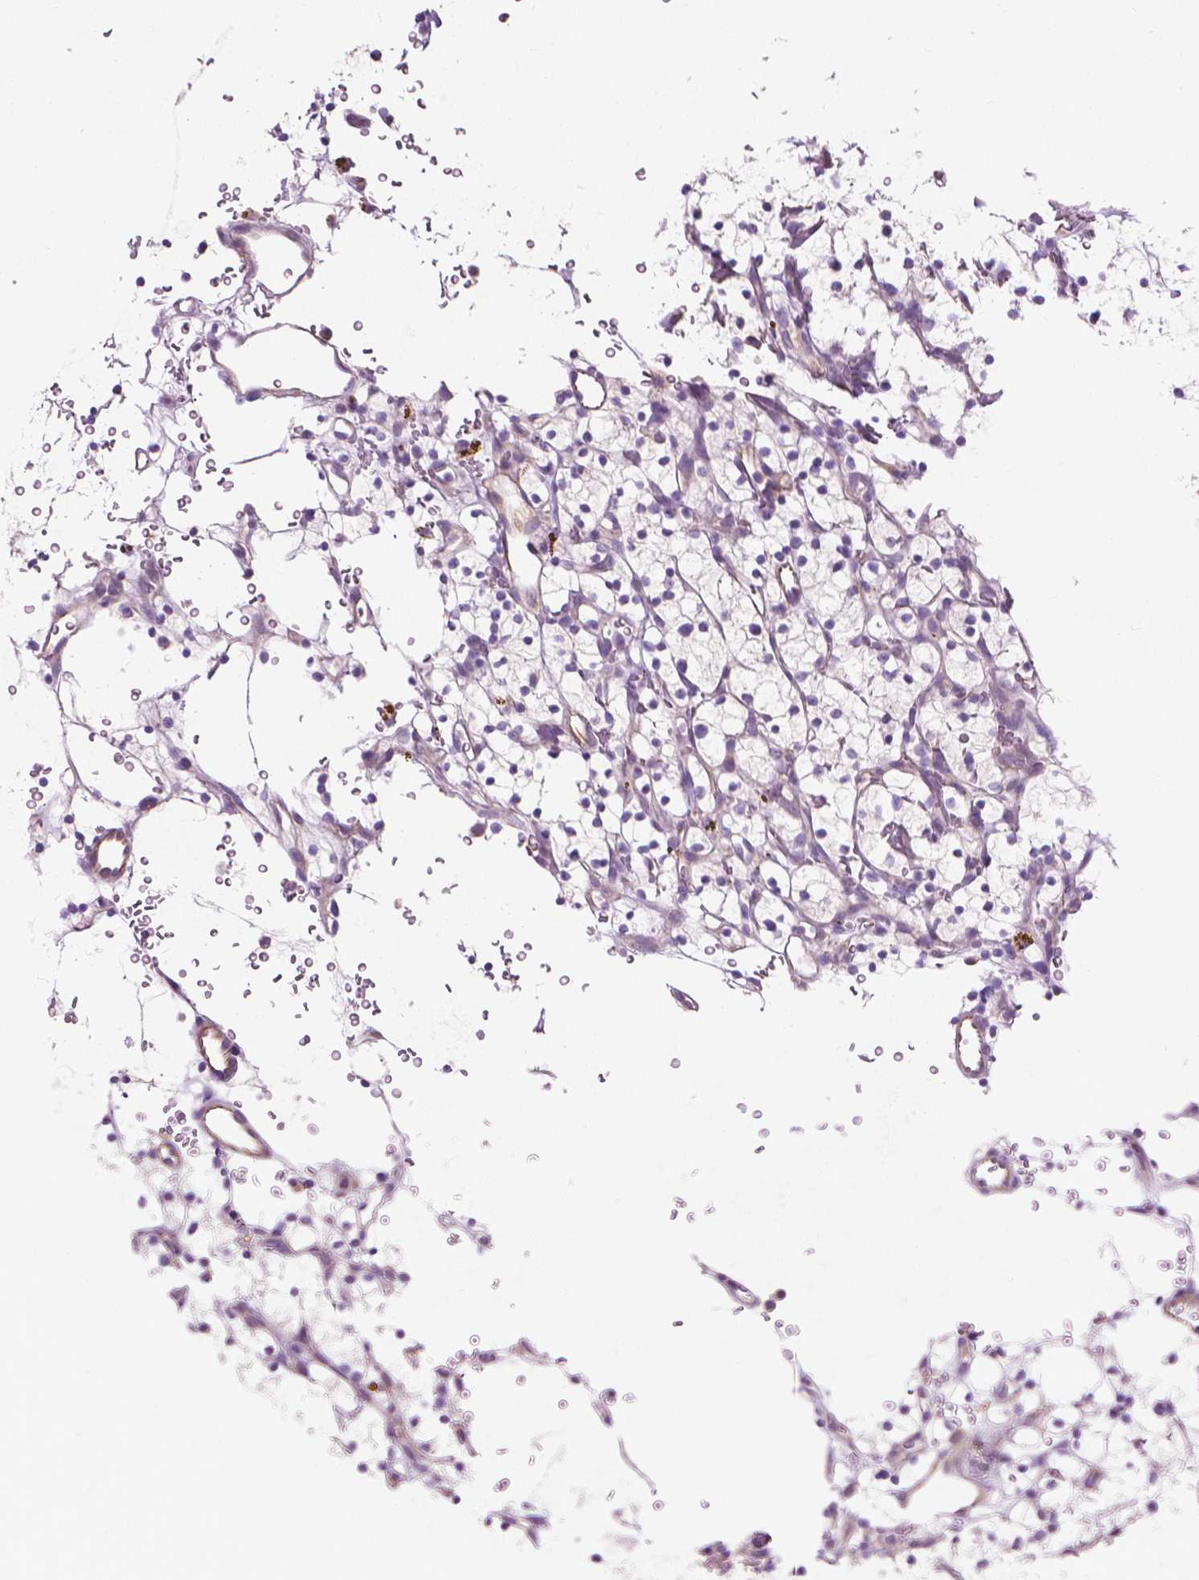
{"staining": {"intensity": "negative", "quantity": "none", "location": "none"}, "tissue": "renal cancer", "cell_type": "Tumor cells", "image_type": "cancer", "snomed": [{"axis": "morphology", "description": "Adenocarcinoma, NOS"}, {"axis": "topography", "description": "Kidney"}], "caption": "Immunohistochemical staining of human renal cancer displays no significant expression in tumor cells. Brightfield microscopy of immunohistochemistry stained with DAB (brown) and hematoxylin (blue), captured at high magnification.", "gene": "KRT73", "patient": {"sex": "female", "age": 64}}